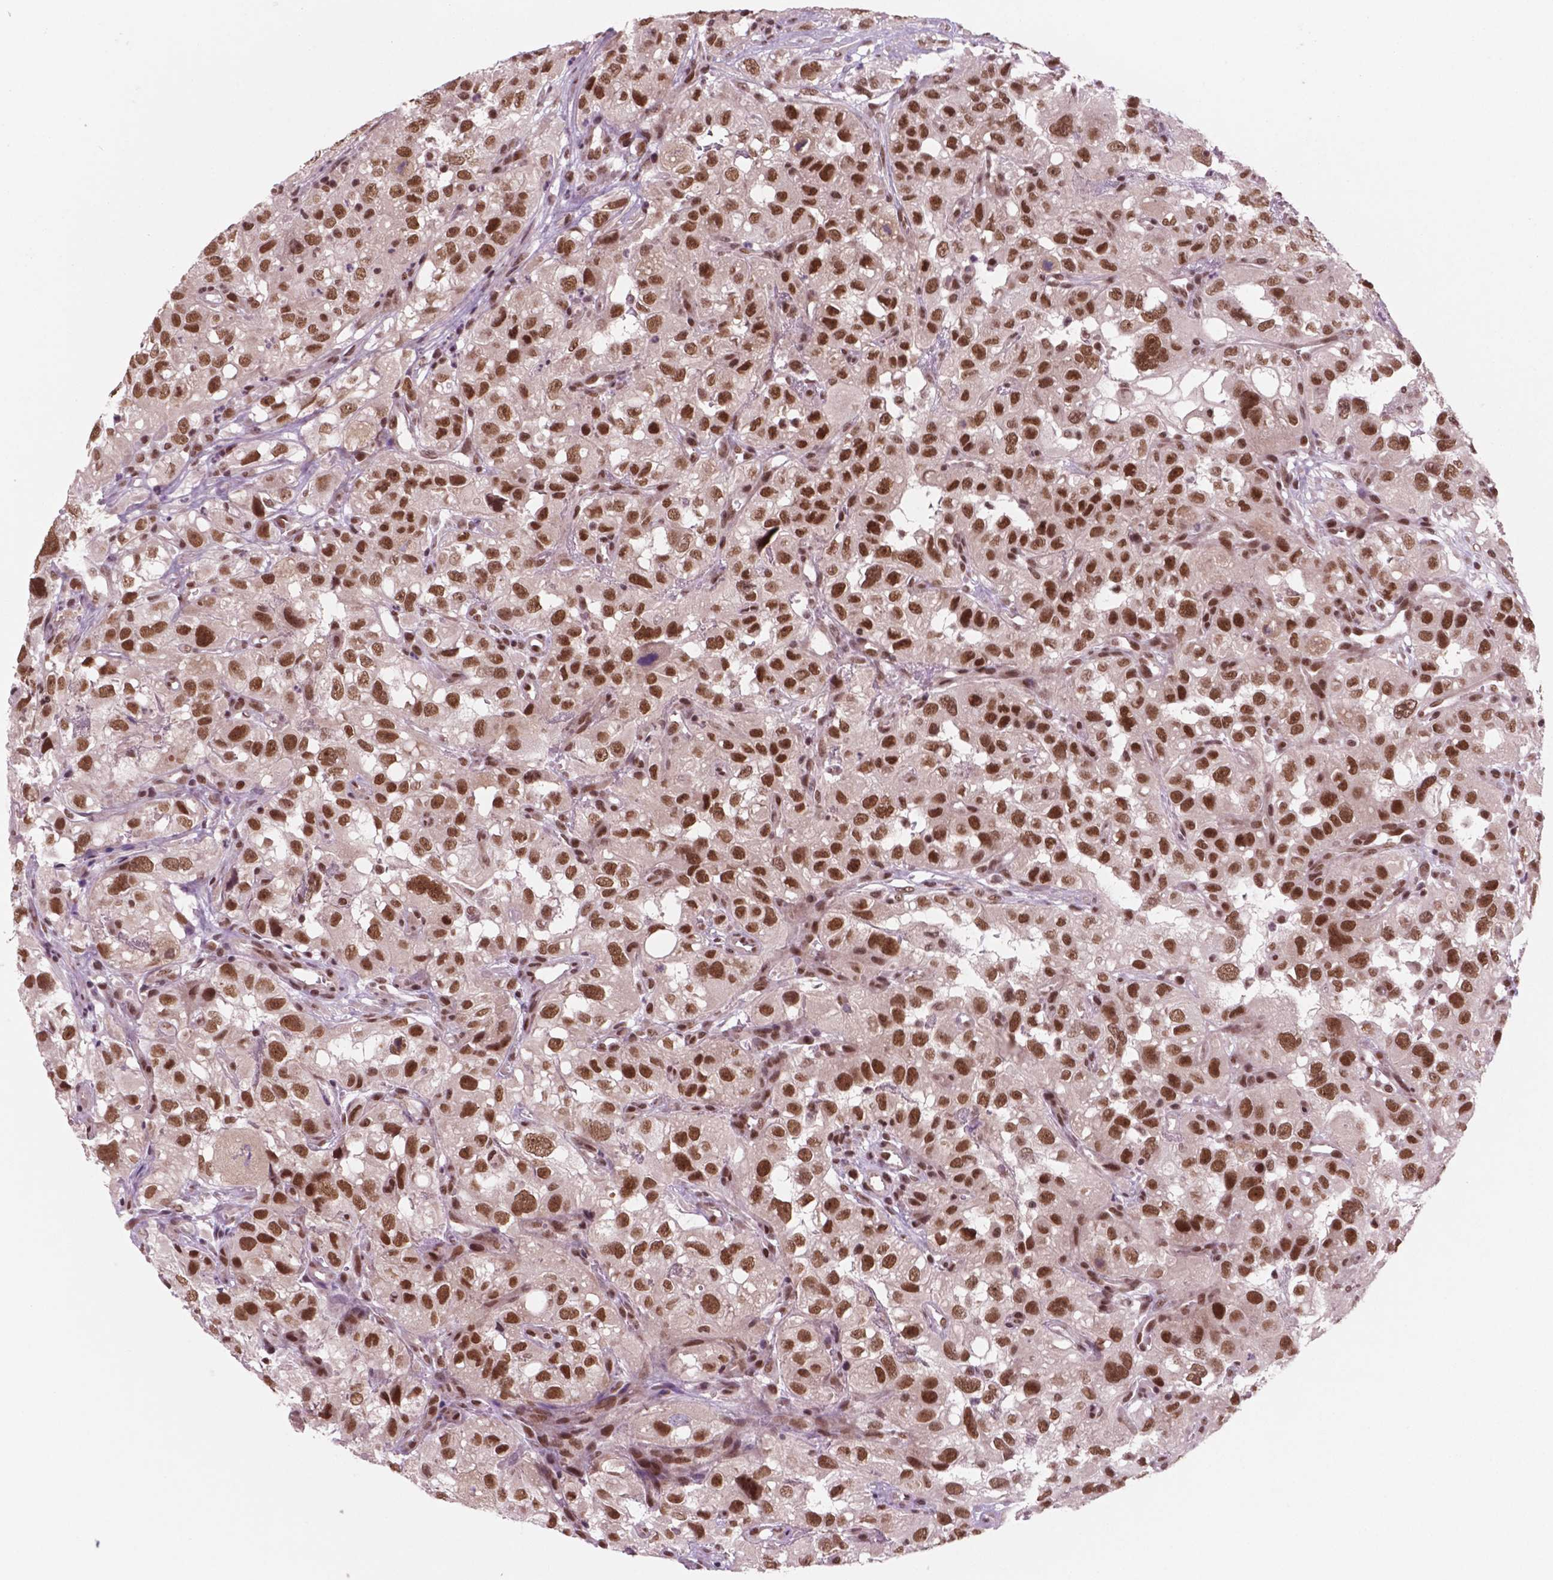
{"staining": {"intensity": "strong", "quantity": ">75%", "location": "nuclear"}, "tissue": "renal cancer", "cell_type": "Tumor cells", "image_type": "cancer", "snomed": [{"axis": "morphology", "description": "Adenocarcinoma, NOS"}, {"axis": "topography", "description": "Kidney"}], "caption": "Renal cancer (adenocarcinoma) stained with a brown dye demonstrates strong nuclear positive positivity in approximately >75% of tumor cells.", "gene": "POLR2E", "patient": {"sex": "male", "age": 64}}